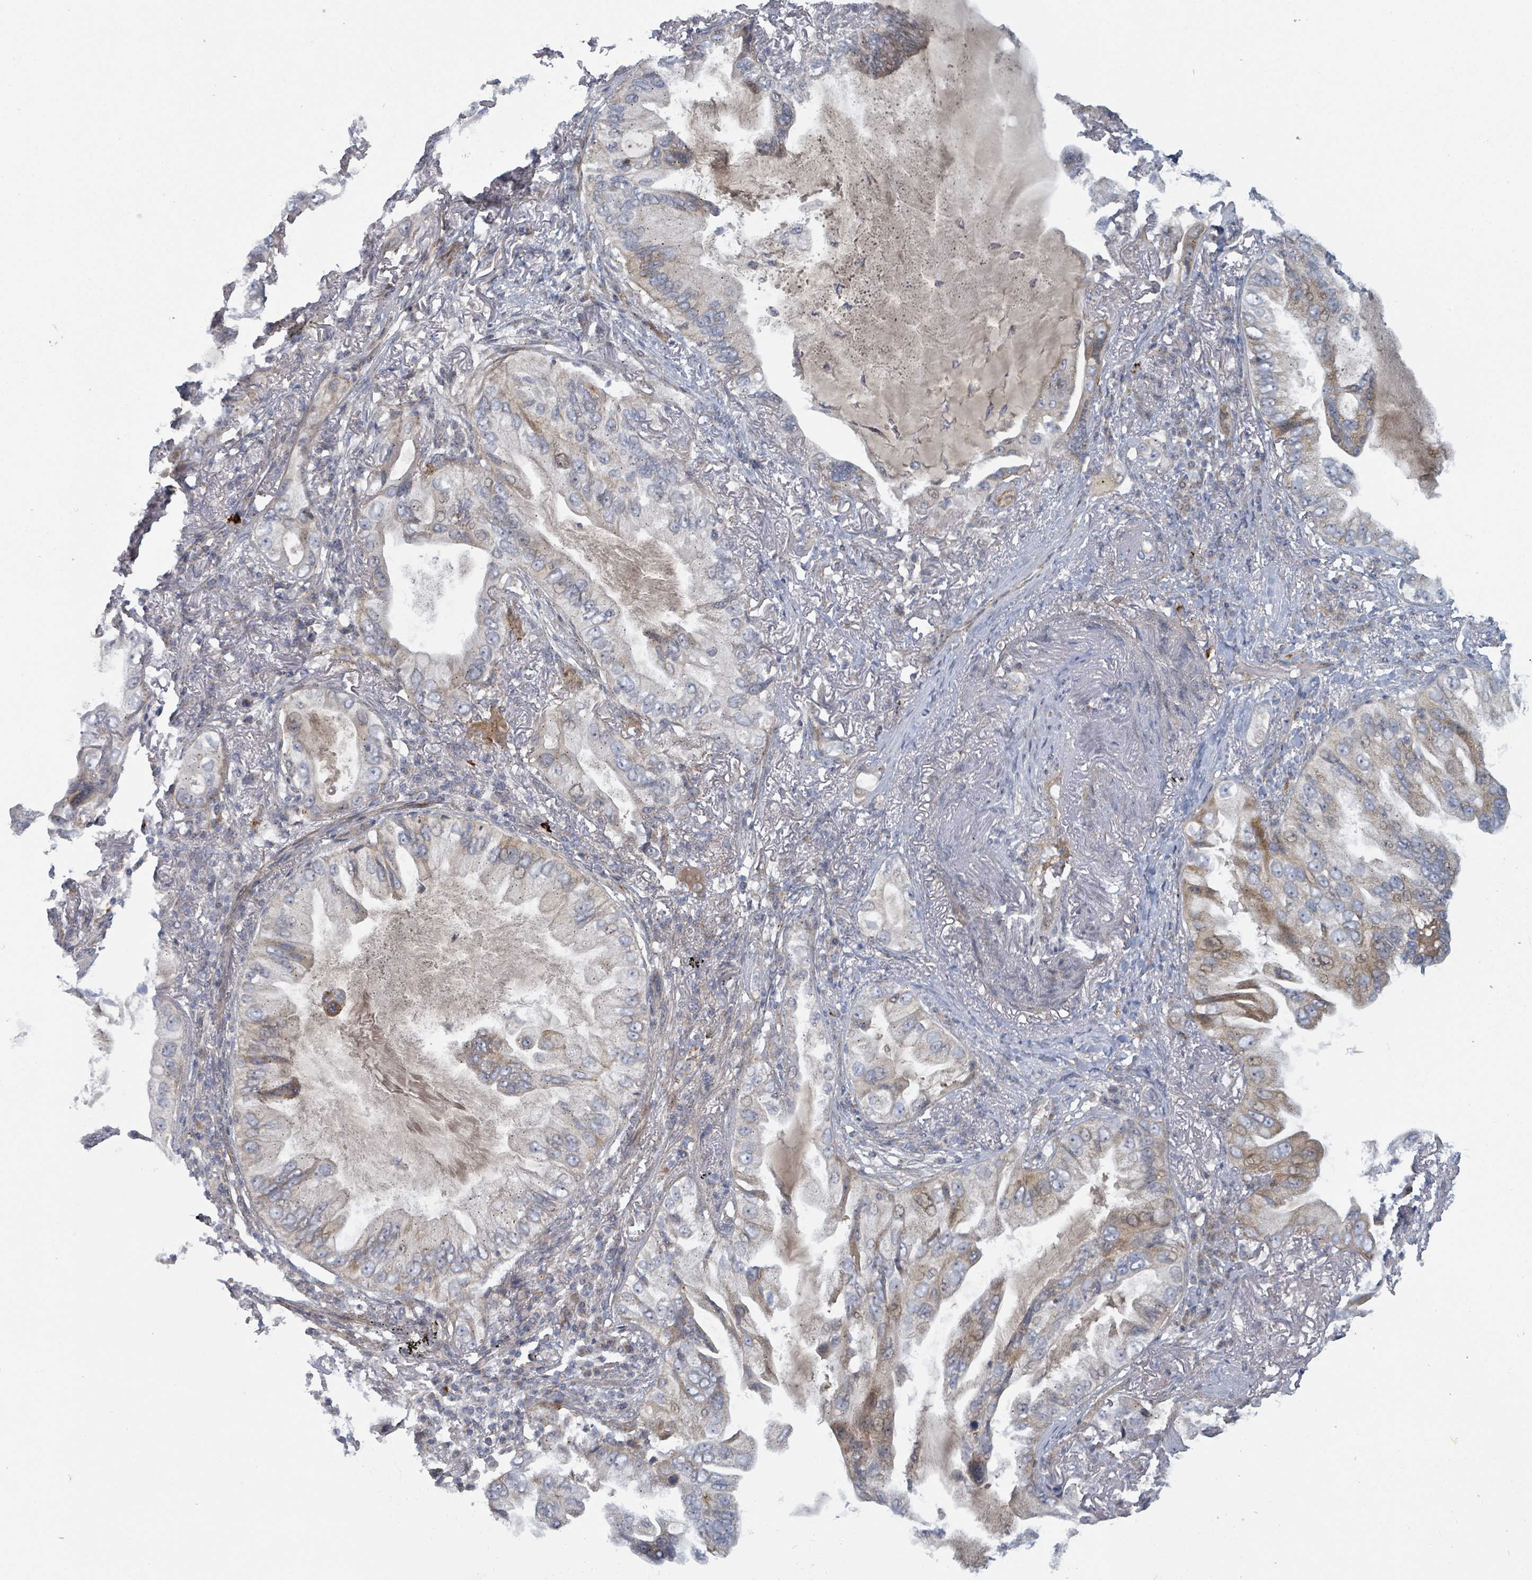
{"staining": {"intensity": "weak", "quantity": "<25%", "location": "cytoplasmic/membranous"}, "tissue": "lung cancer", "cell_type": "Tumor cells", "image_type": "cancer", "snomed": [{"axis": "morphology", "description": "Adenocarcinoma, NOS"}, {"axis": "topography", "description": "Lung"}], "caption": "Tumor cells are negative for protein expression in human lung adenocarcinoma.", "gene": "COL5A3", "patient": {"sex": "female", "age": 69}}